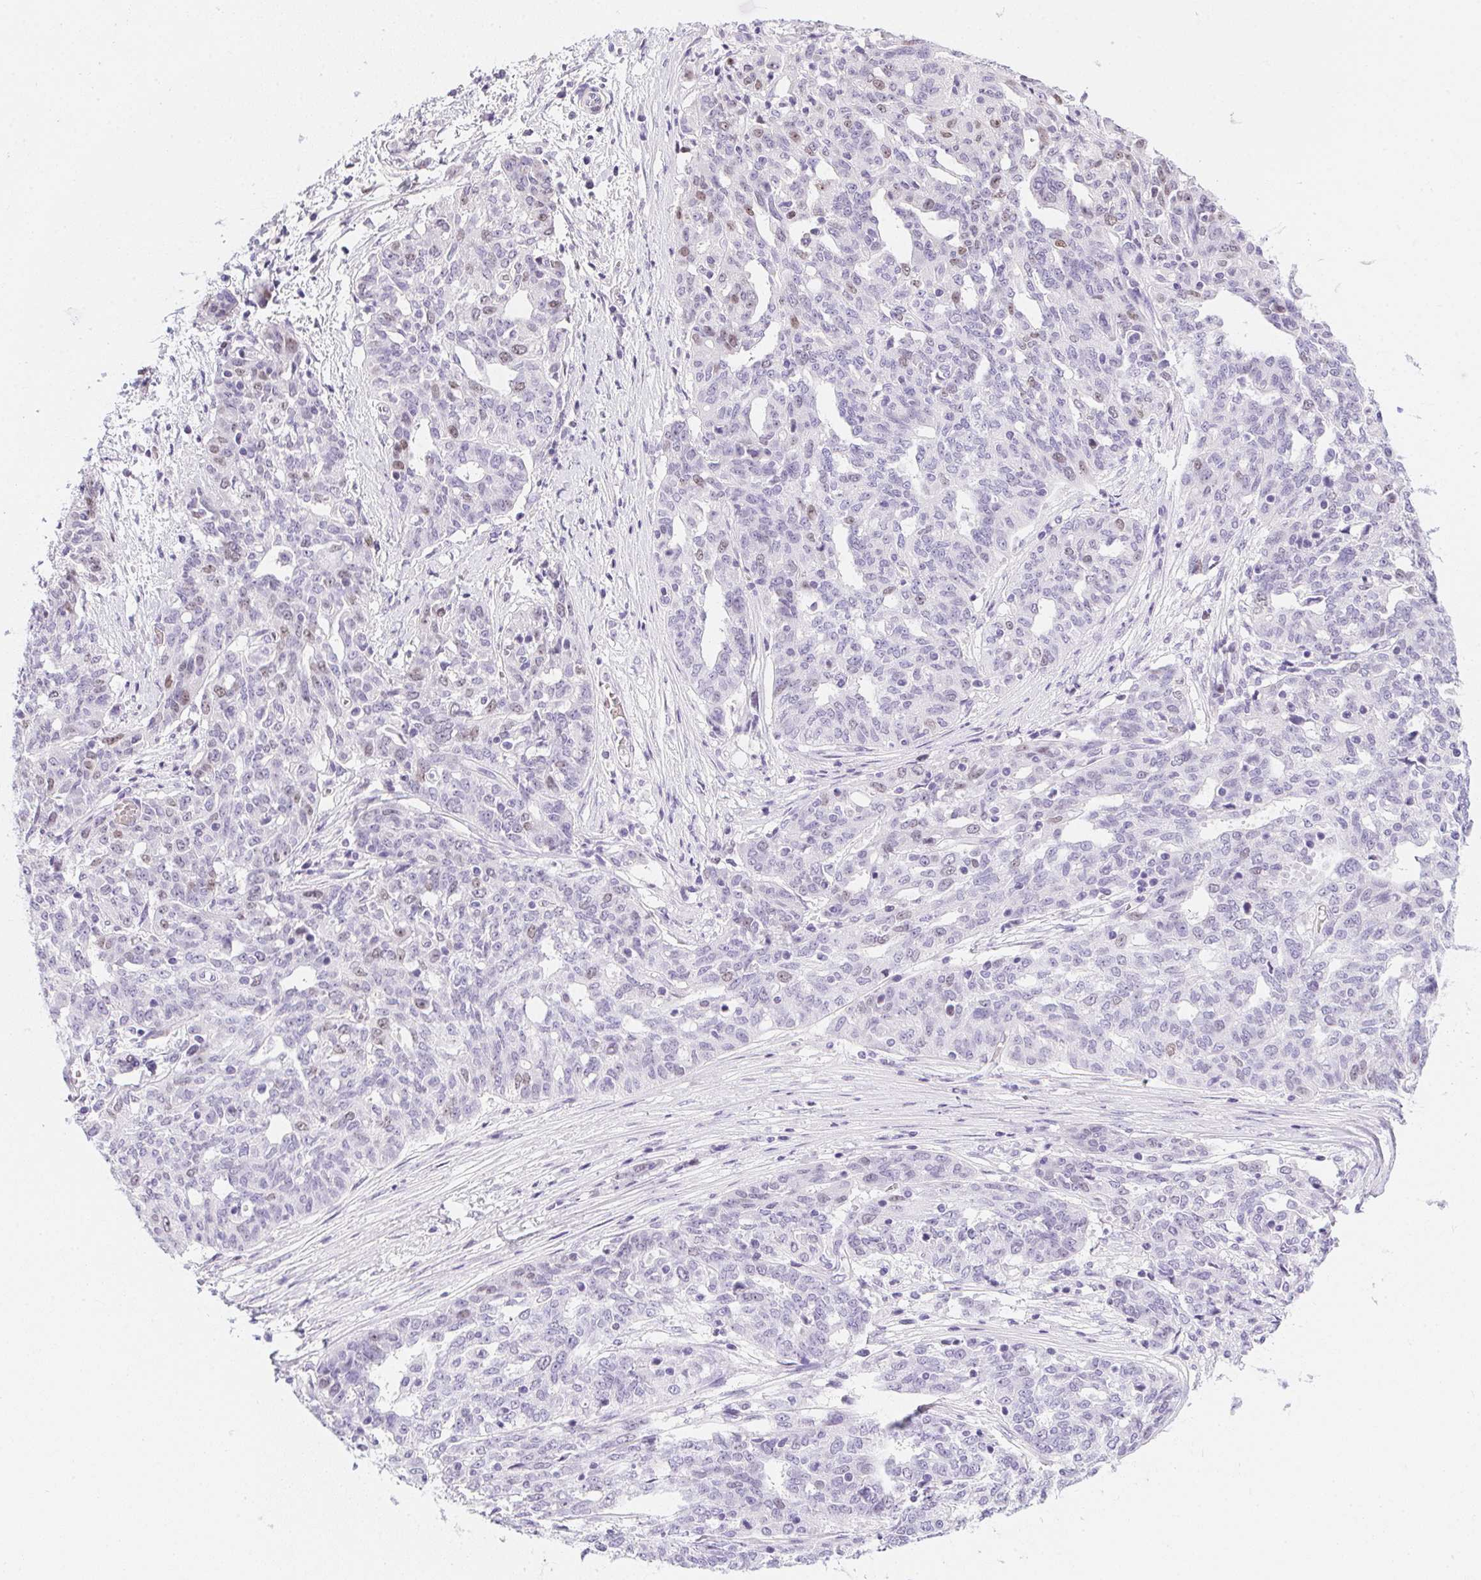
{"staining": {"intensity": "weak", "quantity": "<25%", "location": "nuclear"}, "tissue": "ovarian cancer", "cell_type": "Tumor cells", "image_type": "cancer", "snomed": [{"axis": "morphology", "description": "Cystadenocarcinoma, serous, NOS"}, {"axis": "topography", "description": "Ovary"}], "caption": "Serous cystadenocarcinoma (ovarian) was stained to show a protein in brown. There is no significant positivity in tumor cells.", "gene": "HELLS", "patient": {"sex": "female", "age": 67}}